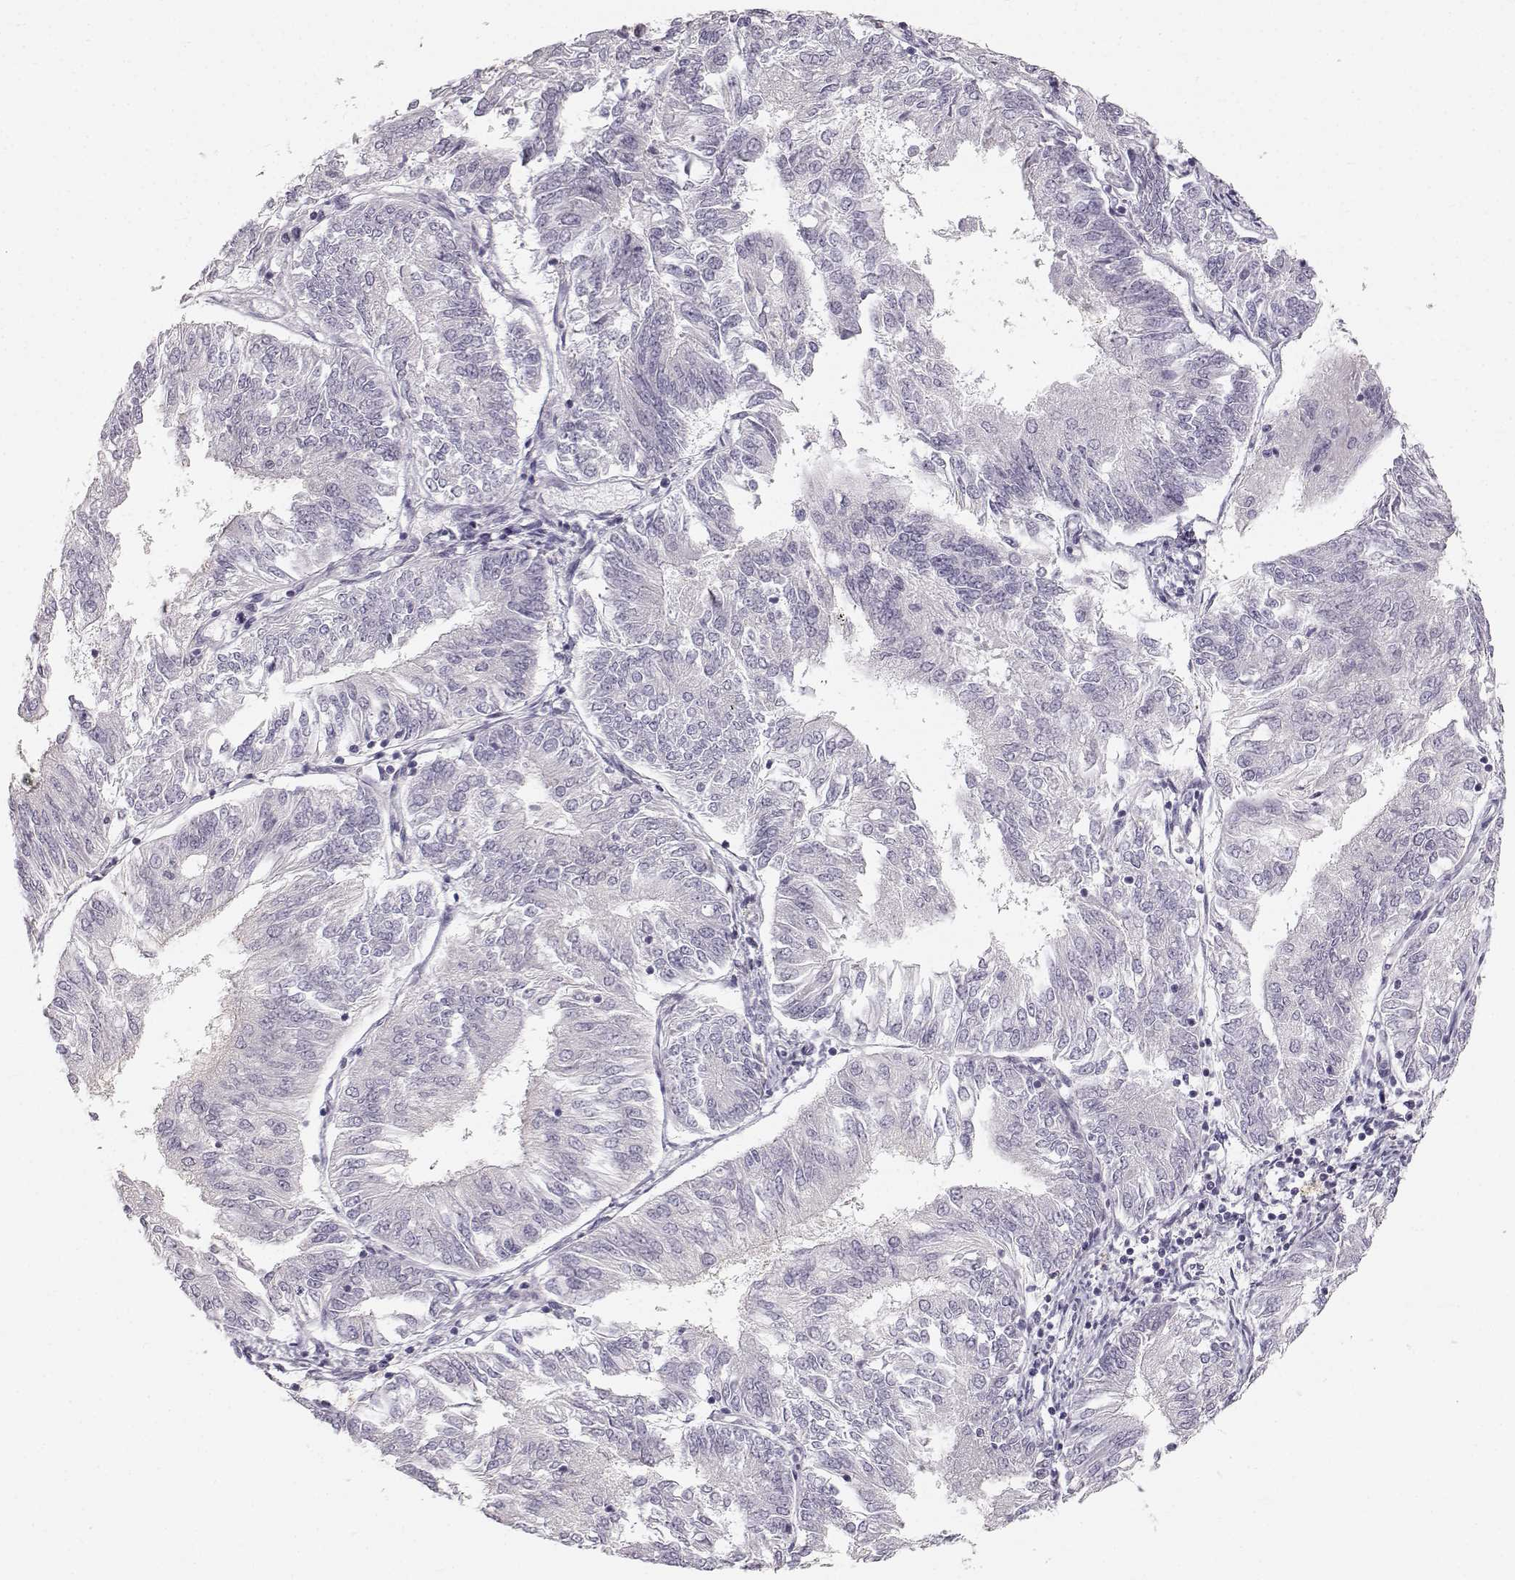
{"staining": {"intensity": "negative", "quantity": "none", "location": "none"}, "tissue": "endometrial cancer", "cell_type": "Tumor cells", "image_type": "cancer", "snomed": [{"axis": "morphology", "description": "Adenocarcinoma, NOS"}, {"axis": "topography", "description": "Endometrium"}], "caption": "A high-resolution micrograph shows immunohistochemistry (IHC) staining of endometrial cancer, which reveals no significant expression in tumor cells.", "gene": "OIP5", "patient": {"sex": "female", "age": 58}}